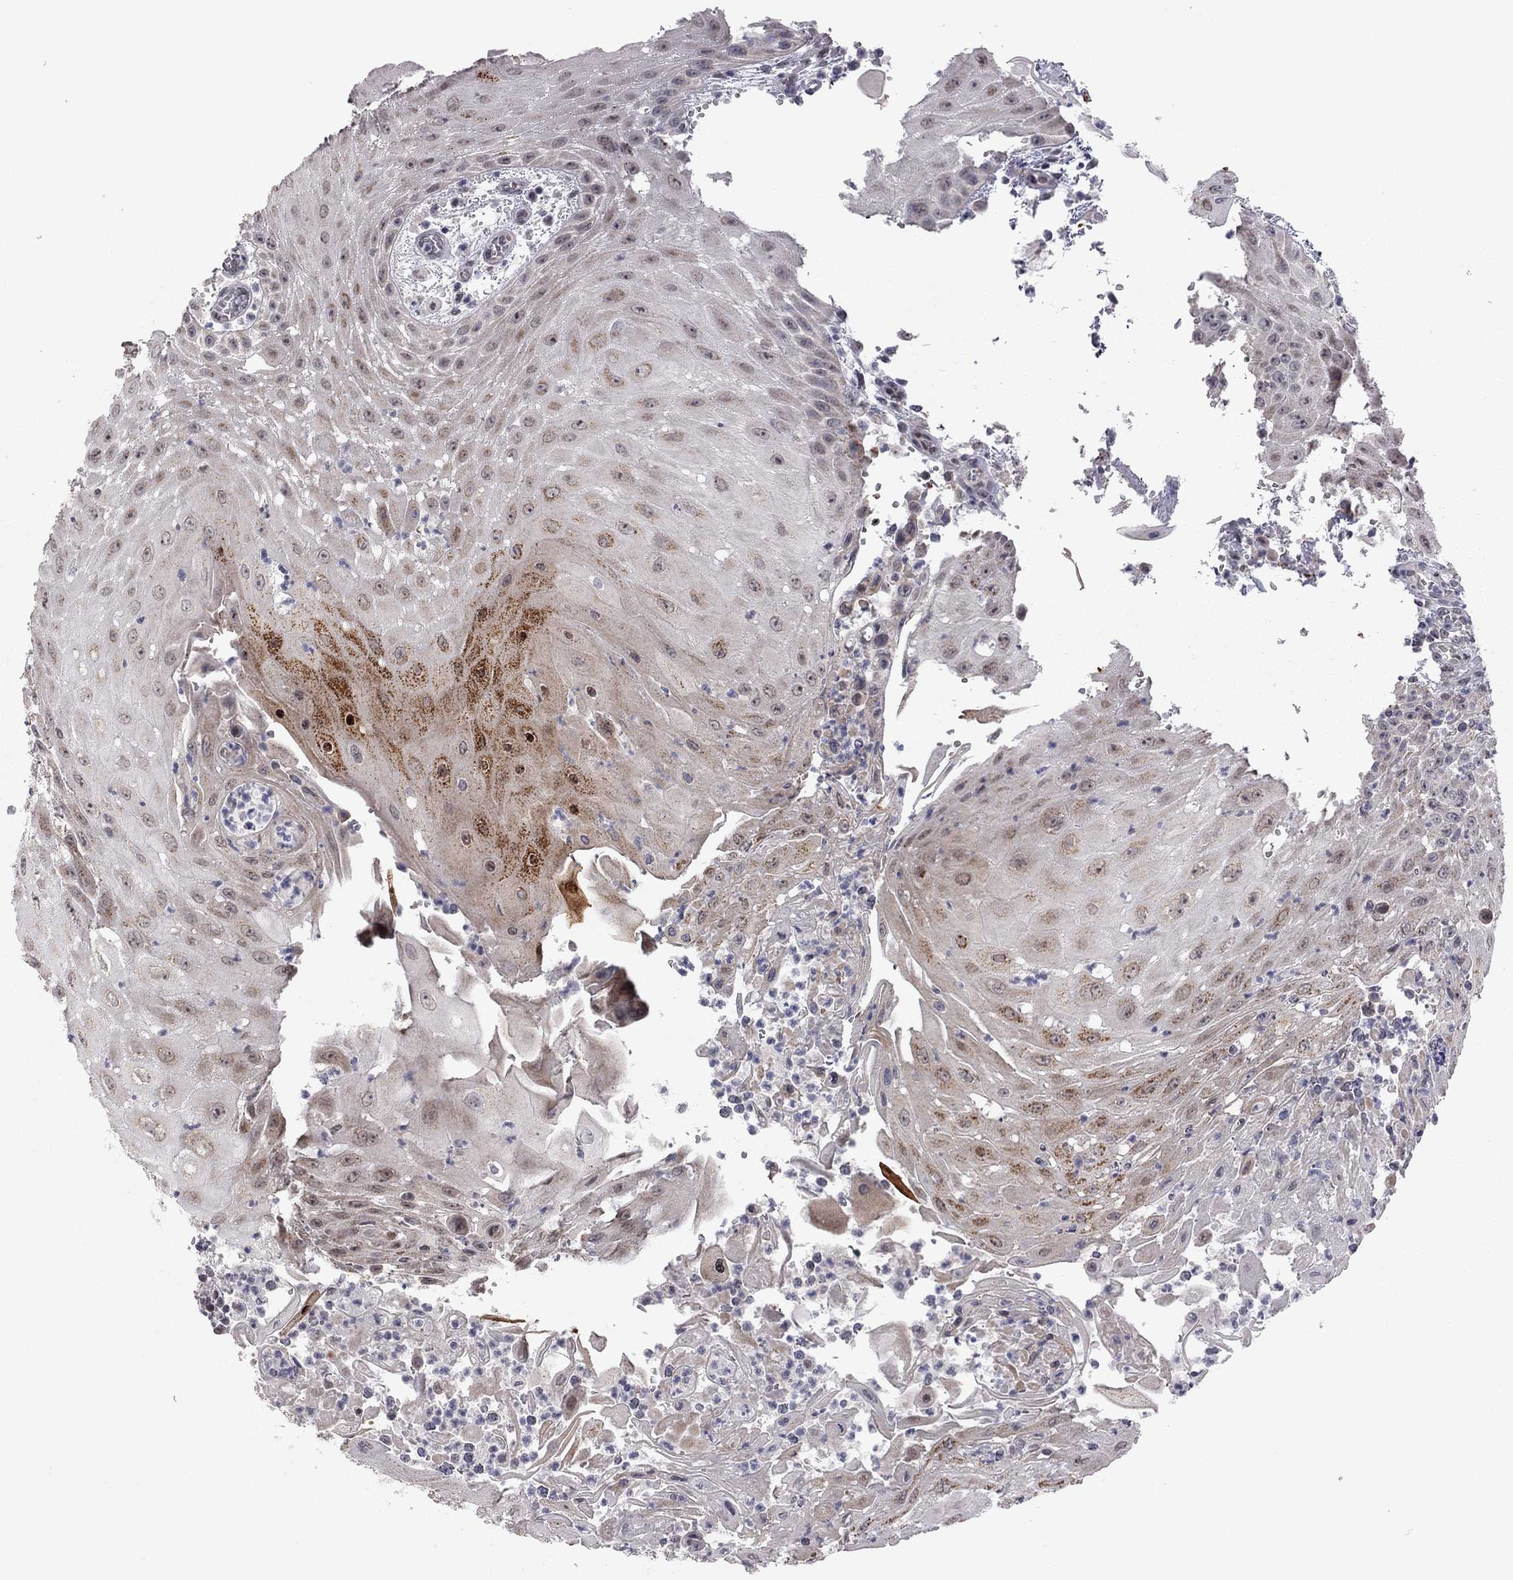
{"staining": {"intensity": "moderate", "quantity": ">75%", "location": "cytoplasmic/membranous"}, "tissue": "head and neck cancer", "cell_type": "Tumor cells", "image_type": "cancer", "snomed": [{"axis": "morphology", "description": "Squamous cell carcinoma, NOS"}, {"axis": "topography", "description": "Oral tissue"}, {"axis": "topography", "description": "Head-Neck"}], "caption": "Tumor cells exhibit moderate cytoplasmic/membranous positivity in approximately >75% of cells in head and neck squamous cell carcinoma.", "gene": "MC3R", "patient": {"sex": "male", "age": 58}}